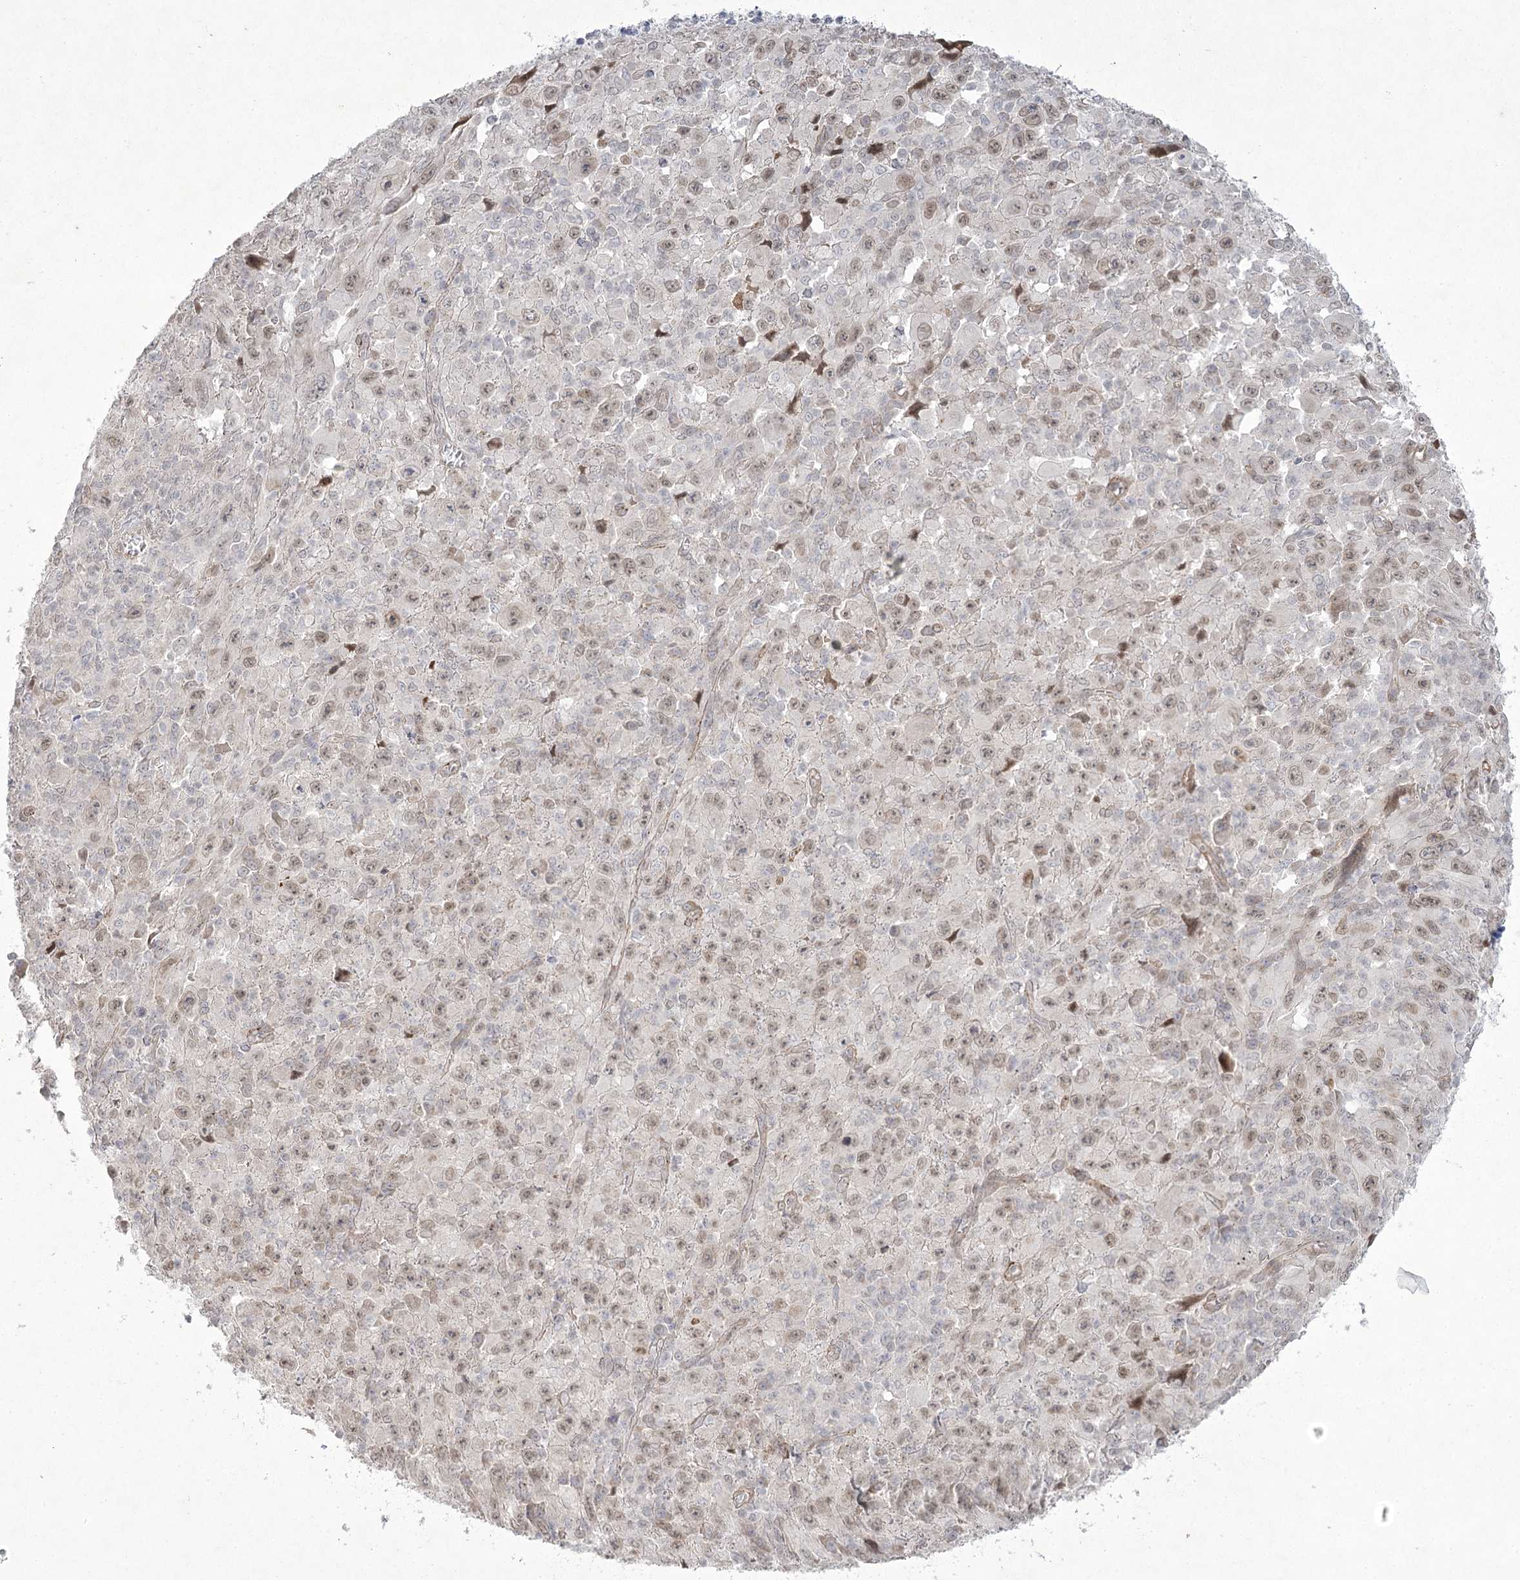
{"staining": {"intensity": "weak", "quantity": ">75%", "location": "nuclear"}, "tissue": "melanoma", "cell_type": "Tumor cells", "image_type": "cancer", "snomed": [{"axis": "morphology", "description": "Malignant melanoma, Metastatic site"}, {"axis": "topography", "description": "Skin"}], "caption": "High-power microscopy captured an IHC histopathology image of malignant melanoma (metastatic site), revealing weak nuclear positivity in approximately >75% of tumor cells.", "gene": "AMTN", "patient": {"sex": "female", "age": 56}}